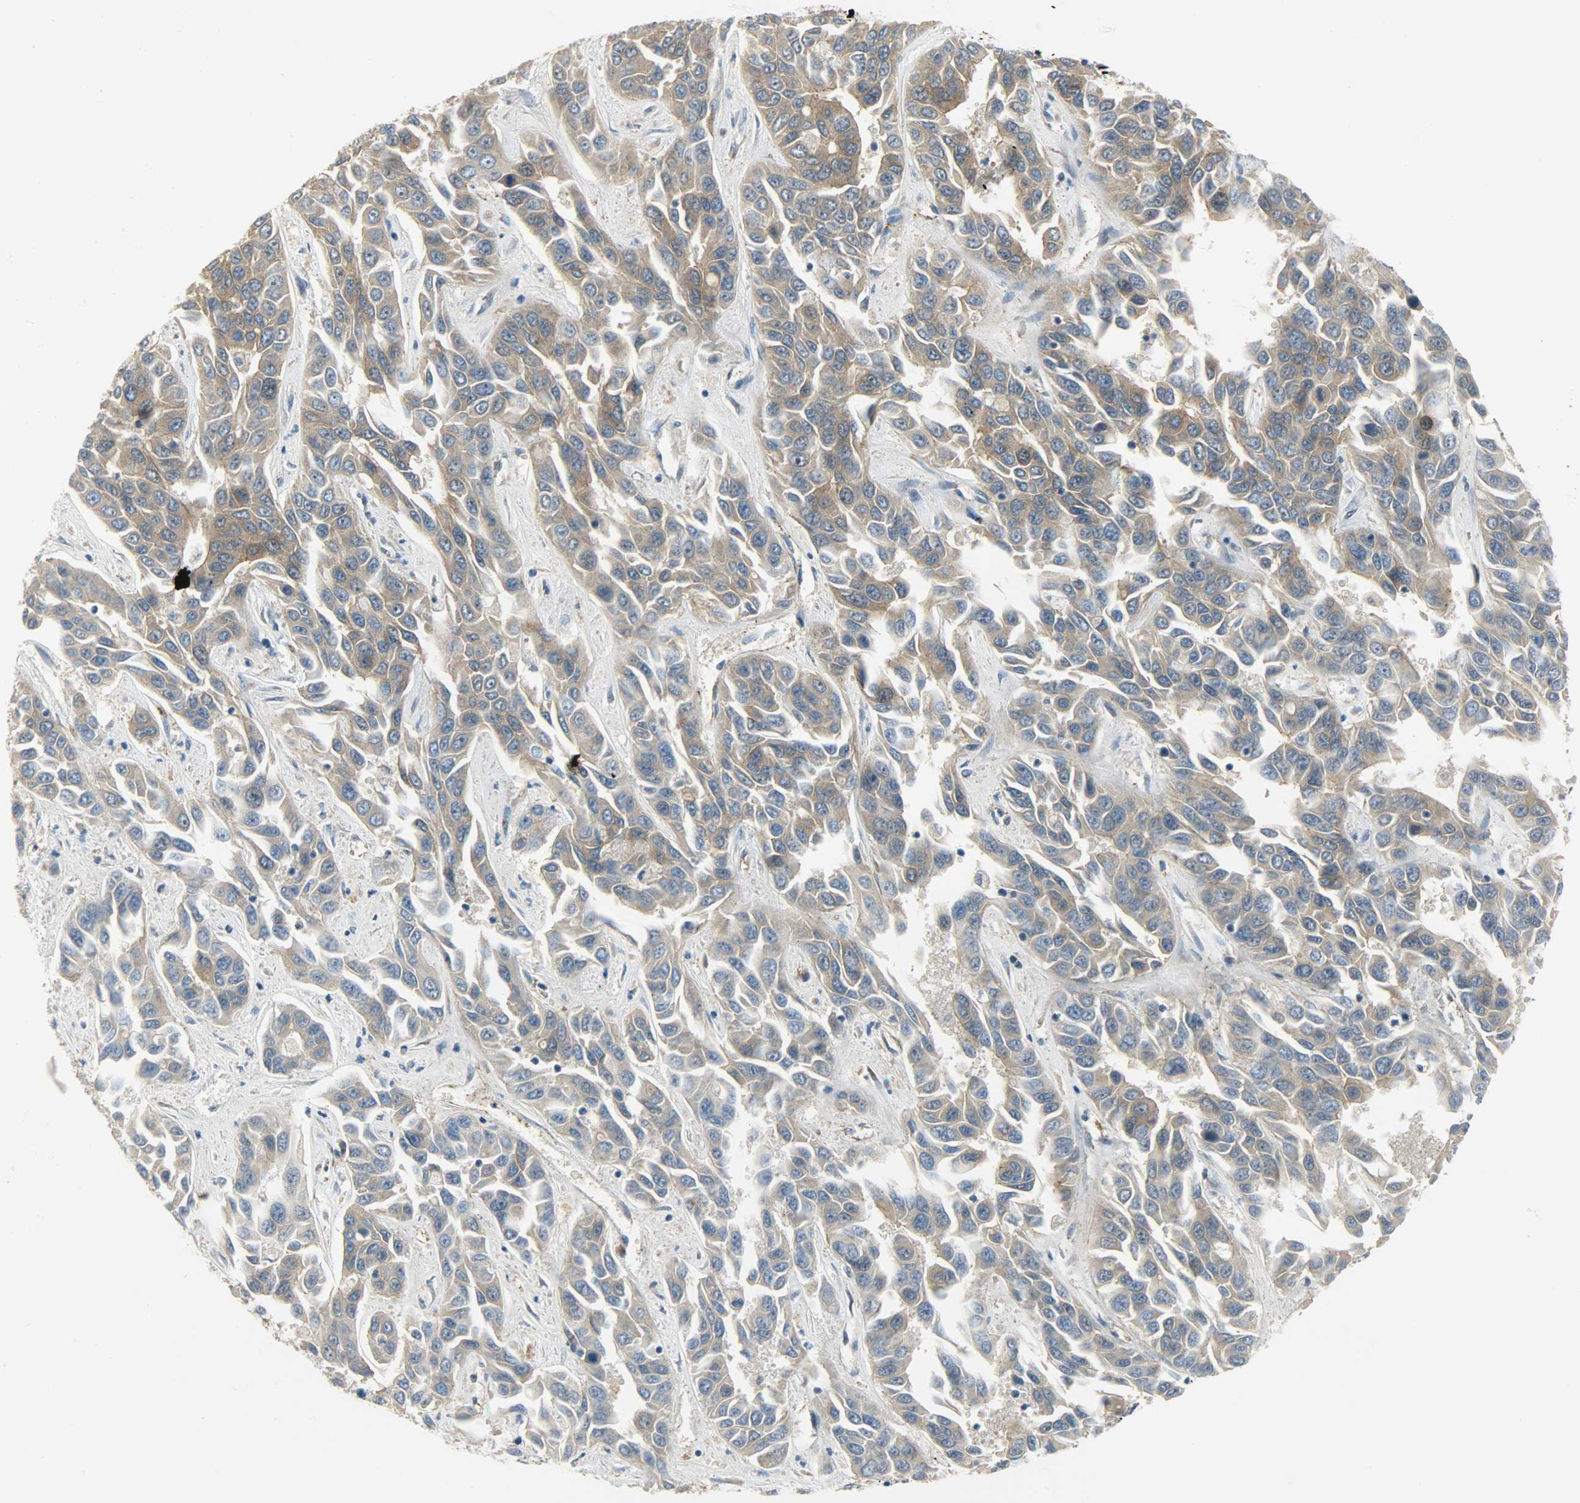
{"staining": {"intensity": "moderate", "quantity": ">75%", "location": "cytoplasmic/membranous"}, "tissue": "liver cancer", "cell_type": "Tumor cells", "image_type": "cancer", "snomed": [{"axis": "morphology", "description": "Cholangiocarcinoma"}, {"axis": "topography", "description": "Liver"}], "caption": "Immunohistochemical staining of liver cholangiocarcinoma demonstrates medium levels of moderate cytoplasmic/membranous protein expression in approximately >75% of tumor cells.", "gene": "KIAA1217", "patient": {"sex": "female", "age": 52}}